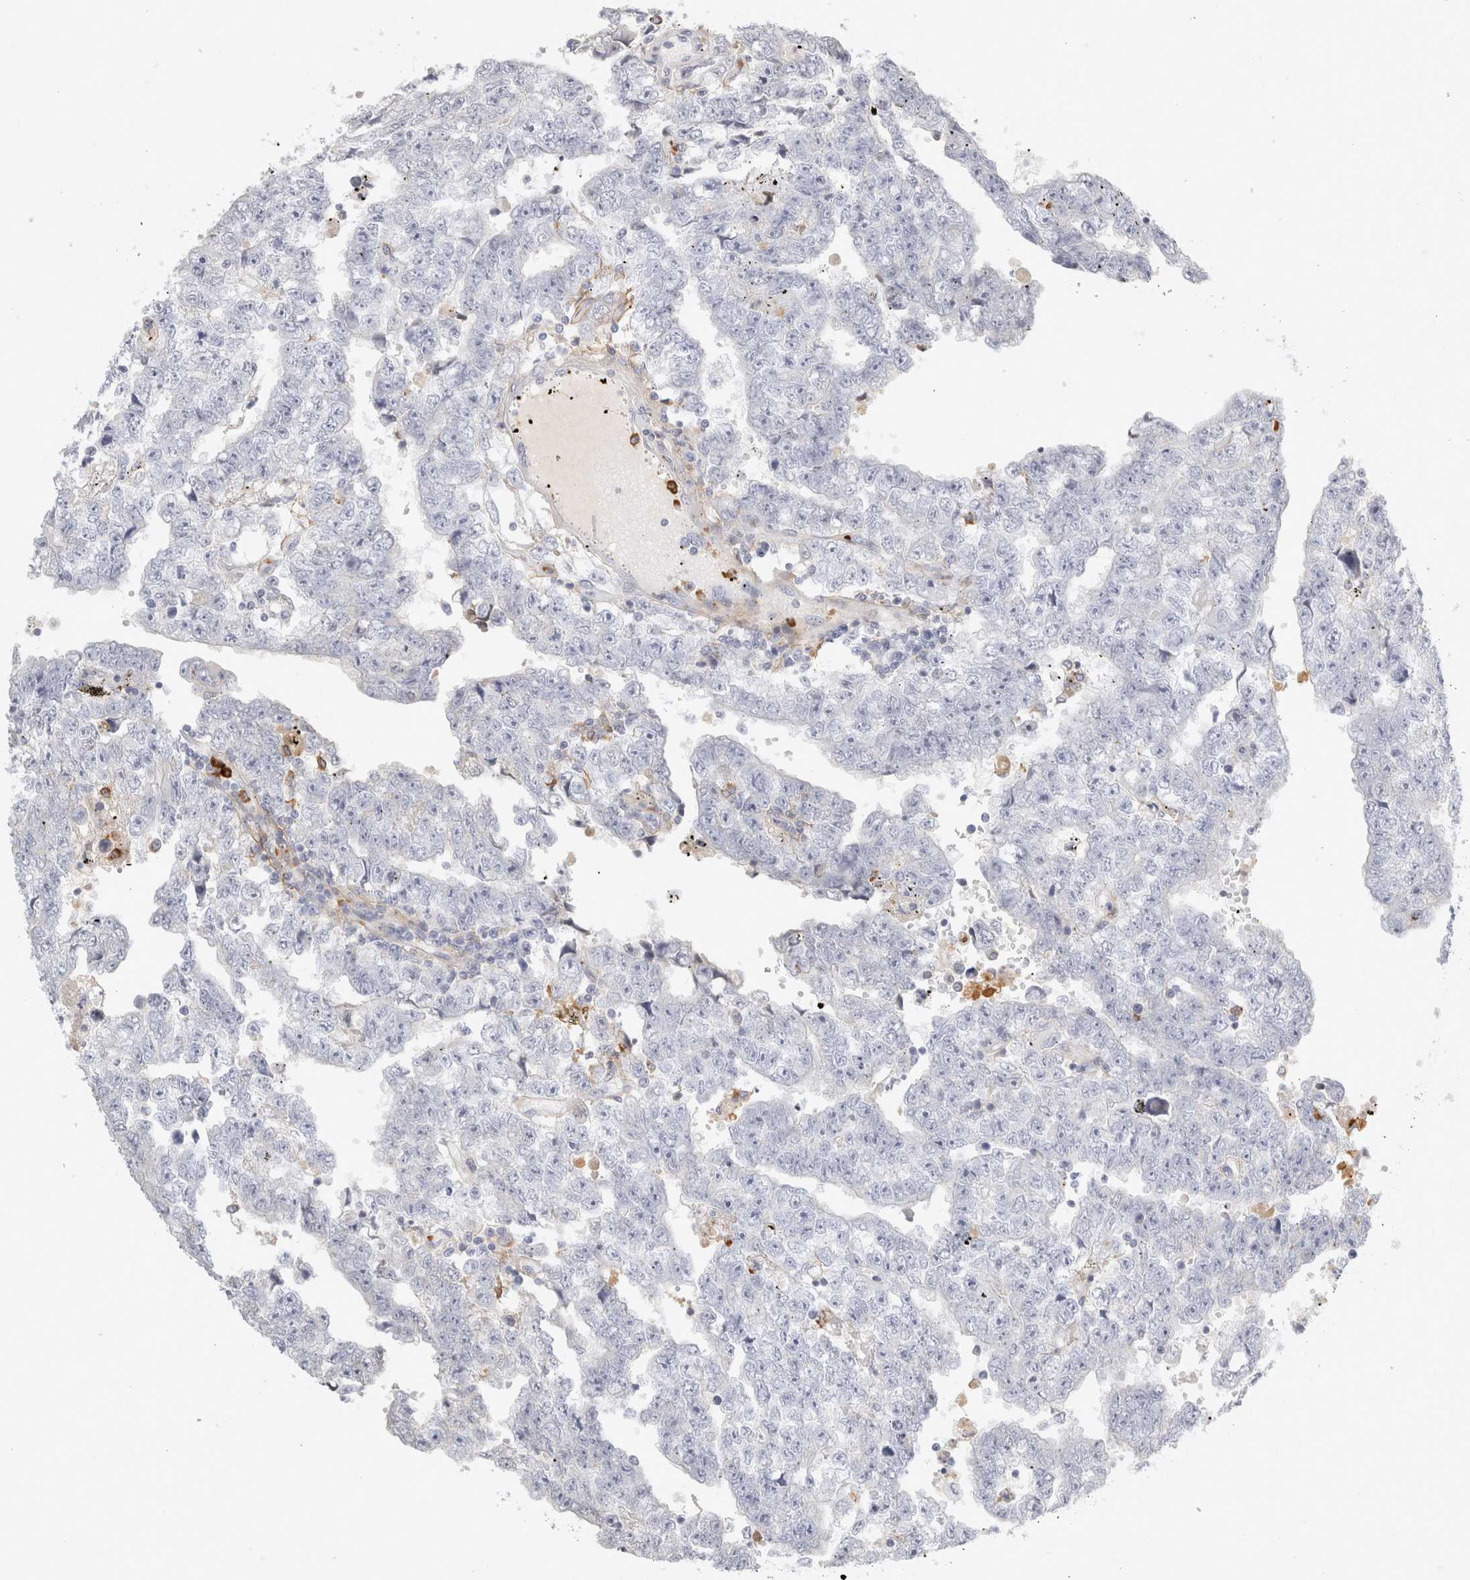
{"staining": {"intensity": "negative", "quantity": "none", "location": "none"}, "tissue": "testis cancer", "cell_type": "Tumor cells", "image_type": "cancer", "snomed": [{"axis": "morphology", "description": "Carcinoma, Embryonal, NOS"}, {"axis": "topography", "description": "Testis"}], "caption": "This photomicrograph is of testis embryonal carcinoma stained with immunohistochemistry to label a protein in brown with the nuclei are counter-stained blue. There is no expression in tumor cells.", "gene": "FGL2", "patient": {"sex": "male", "age": 25}}